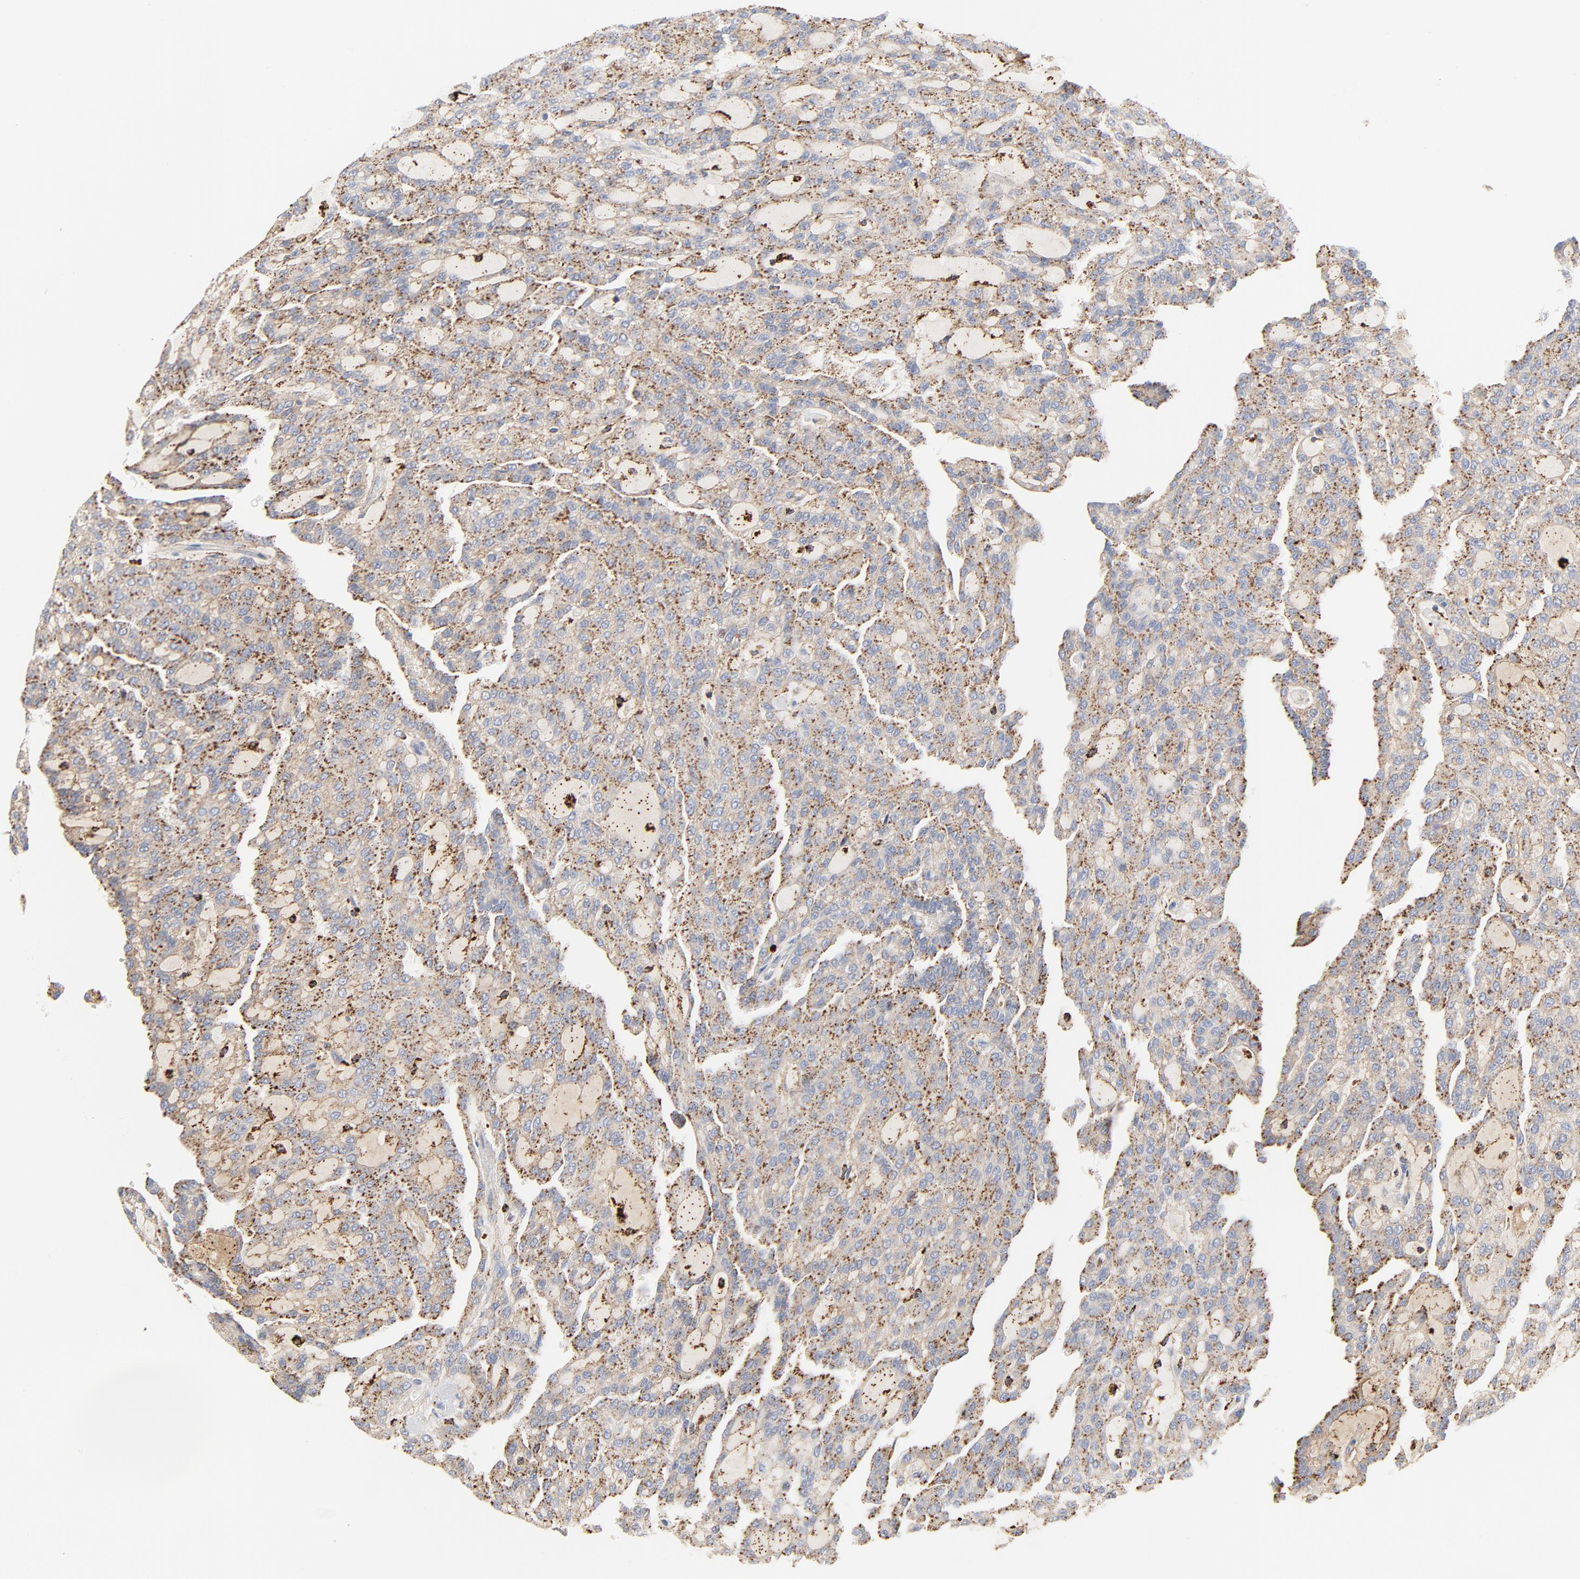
{"staining": {"intensity": "moderate", "quantity": "25%-75%", "location": "cytoplasmic/membranous"}, "tissue": "renal cancer", "cell_type": "Tumor cells", "image_type": "cancer", "snomed": [{"axis": "morphology", "description": "Adenocarcinoma, NOS"}, {"axis": "topography", "description": "Kidney"}], "caption": "Approximately 25%-75% of tumor cells in renal cancer reveal moderate cytoplasmic/membranous protein positivity as visualized by brown immunohistochemical staining.", "gene": "MAGEB17", "patient": {"sex": "male", "age": 63}}